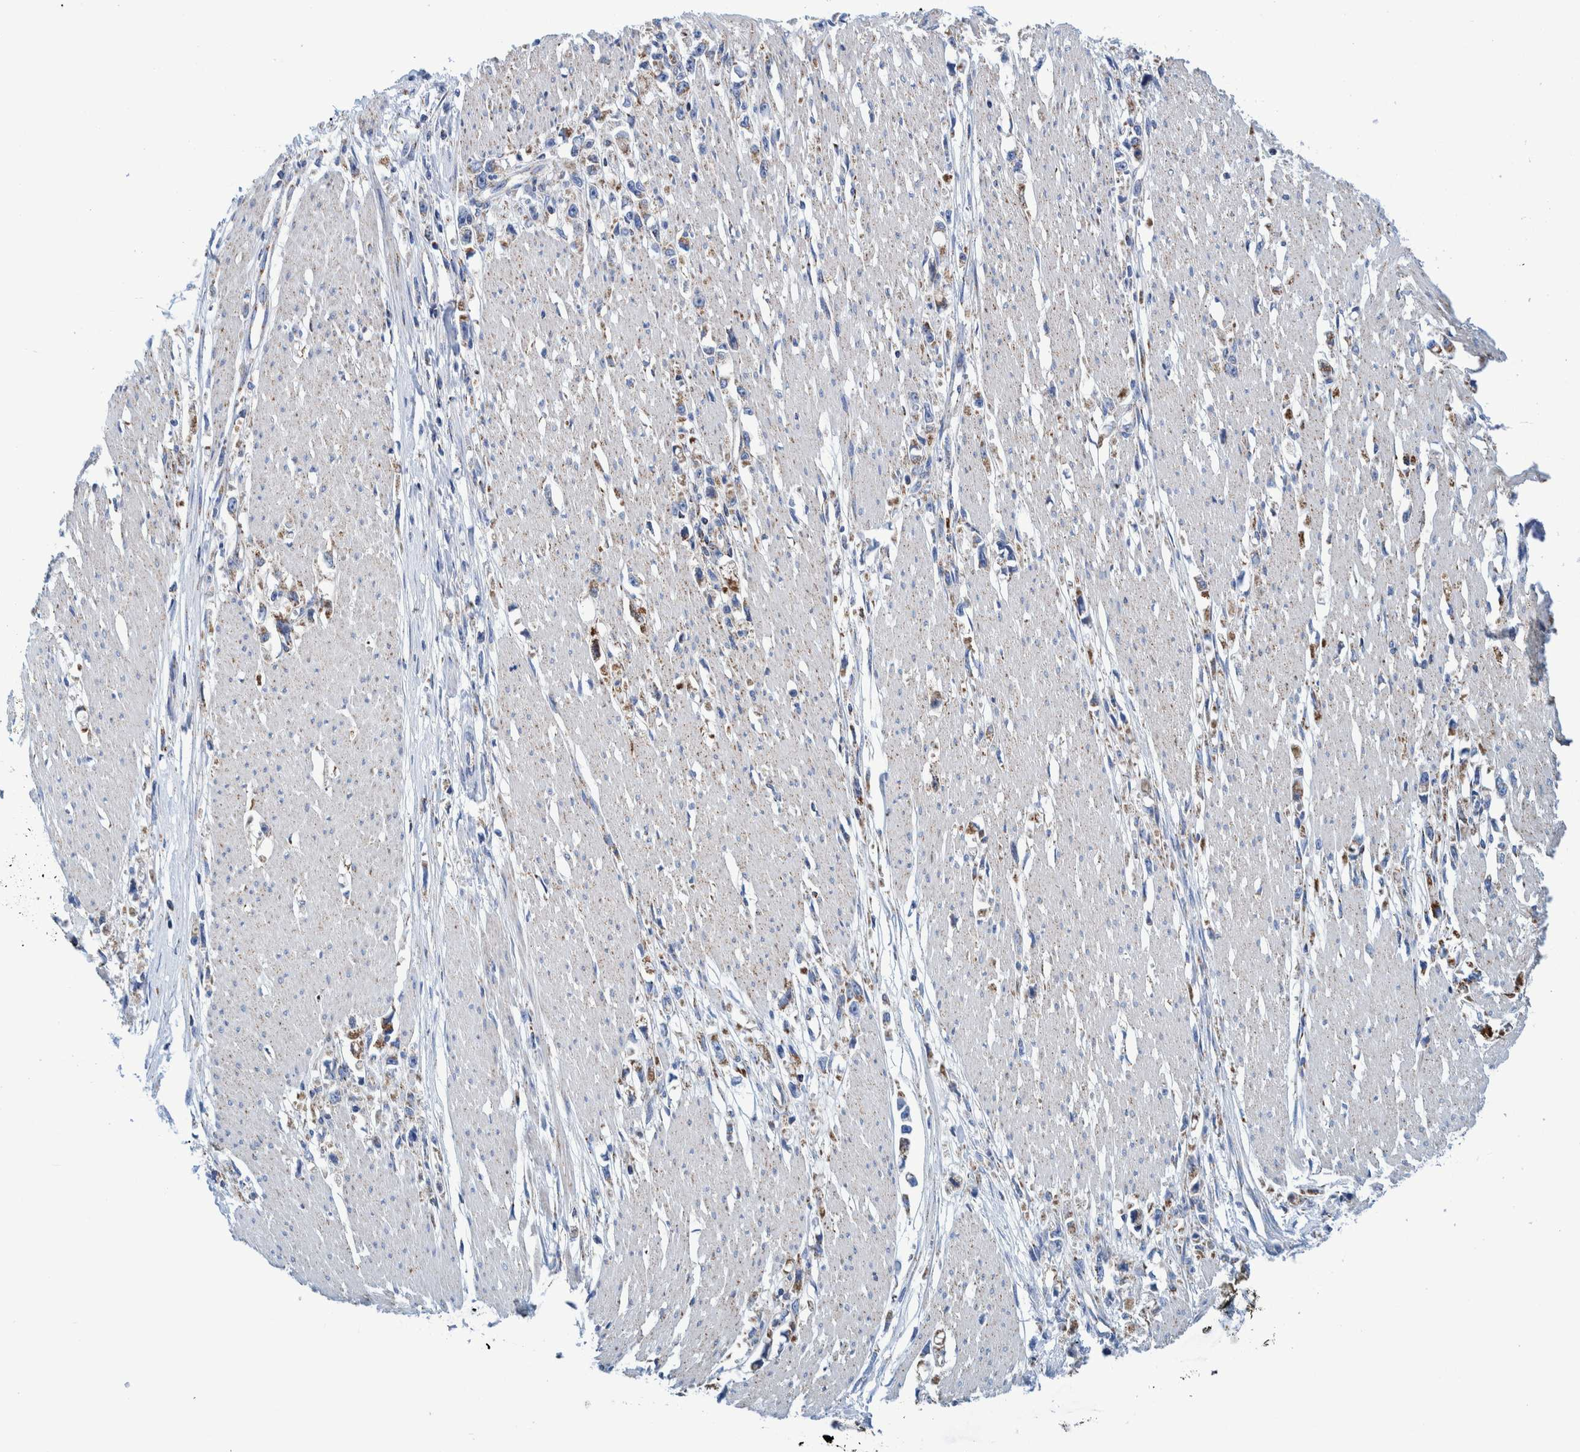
{"staining": {"intensity": "negative", "quantity": "none", "location": "none"}, "tissue": "stomach cancer", "cell_type": "Tumor cells", "image_type": "cancer", "snomed": [{"axis": "morphology", "description": "Adenocarcinoma, NOS"}, {"axis": "topography", "description": "Stomach"}], "caption": "Stomach adenocarcinoma stained for a protein using immunohistochemistry reveals no expression tumor cells.", "gene": "BZW2", "patient": {"sex": "female", "age": 59}}